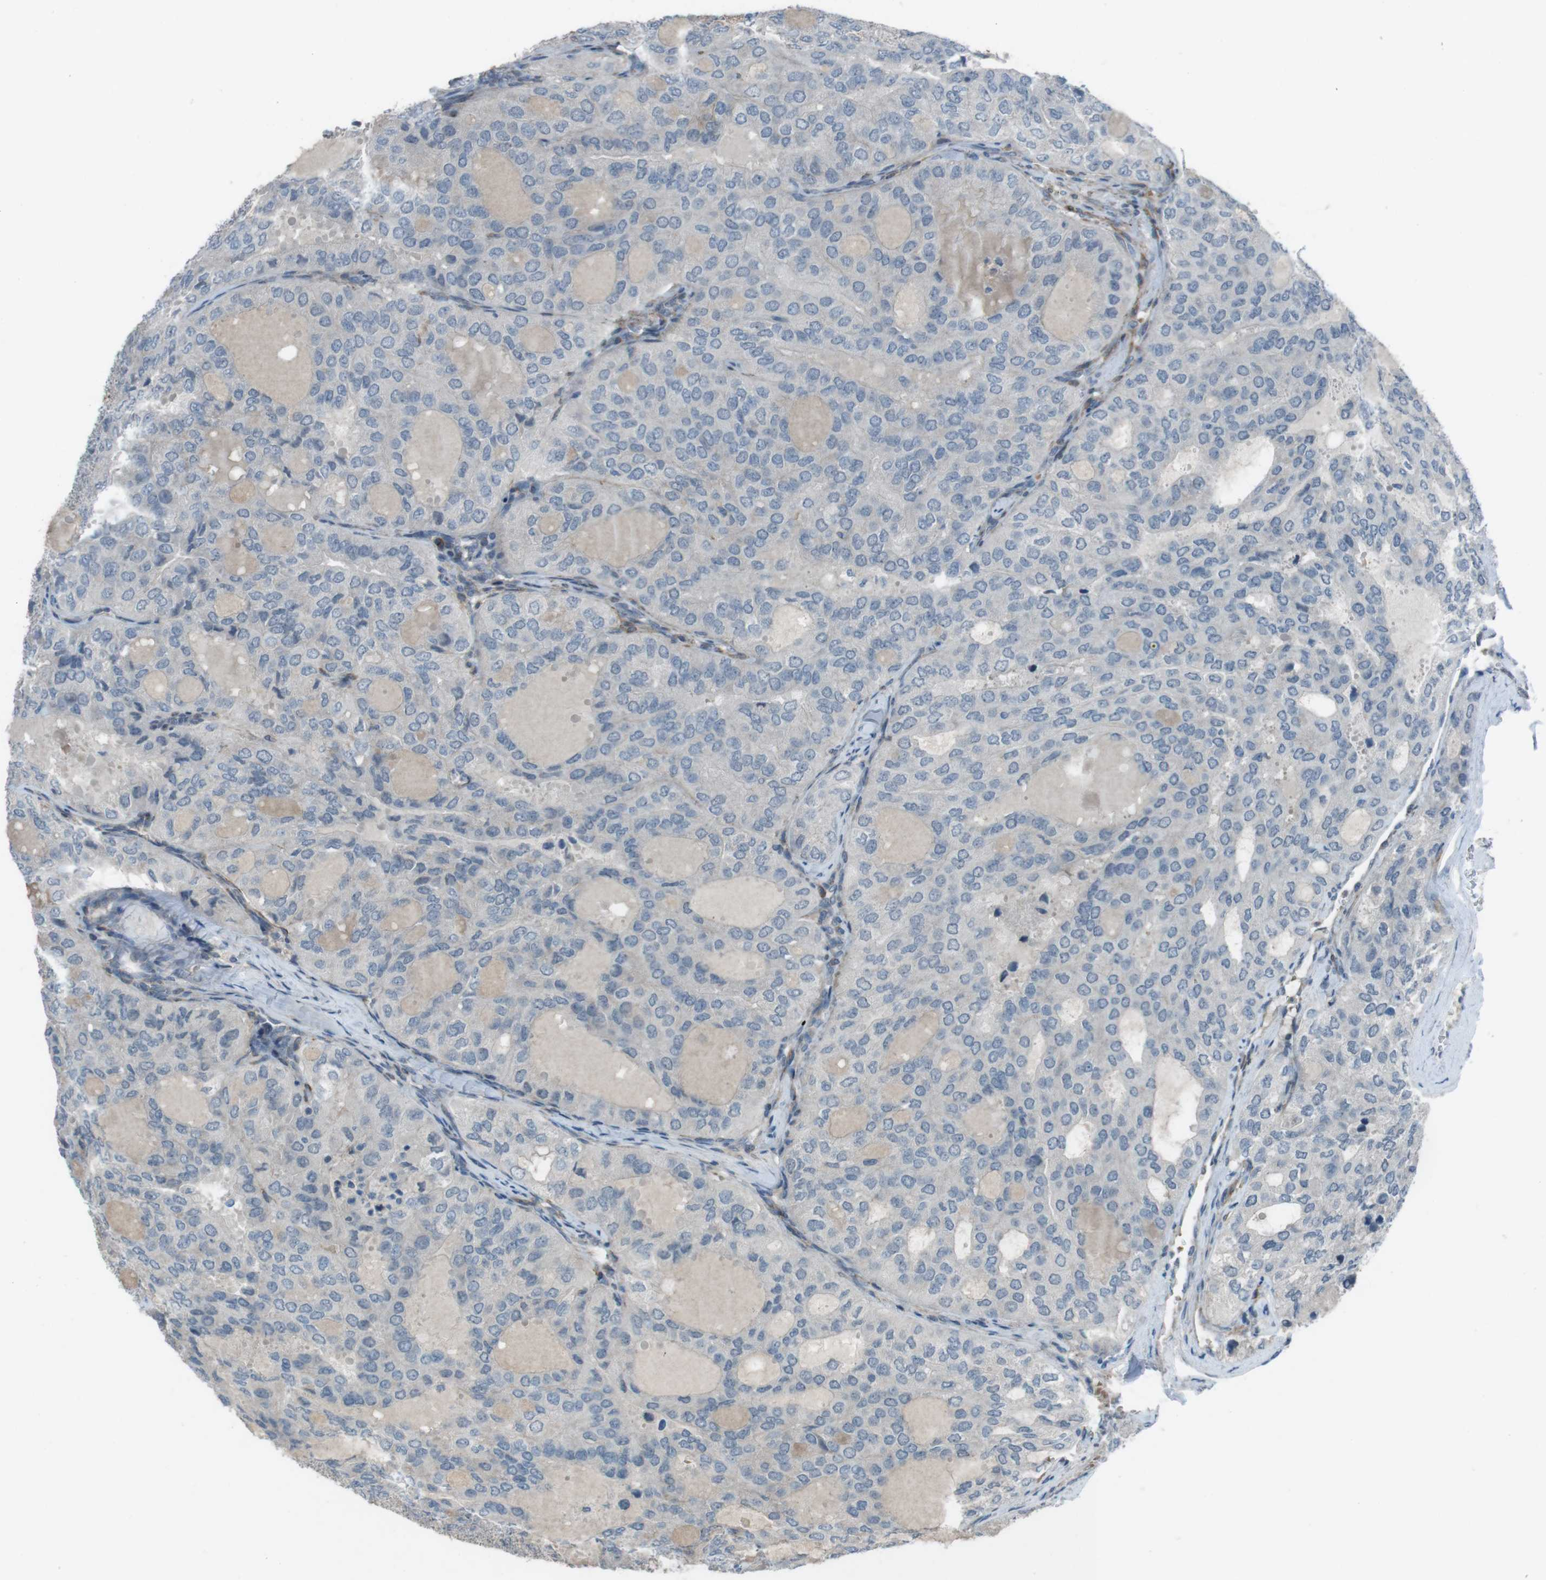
{"staining": {"intensity": "negative", "quantity": "none", "location": "none"}, "tissue": "thyroid cancer", "cell_type": "Tumor cells", "image_type": "cancer", "snomed": [{"axis": "morphology", "description": "Follicular adenoma carcinoma, NOS"}, {"axis": "topography", "description": "Thyroid gland"}], "caption": "Tumor cells show no significant protein staining in thyroid follicular adenoma carcinoma. Nuclei are stained in blue.", "gene": "ANK2", "patient": {"sex": "male", "age": 75}}